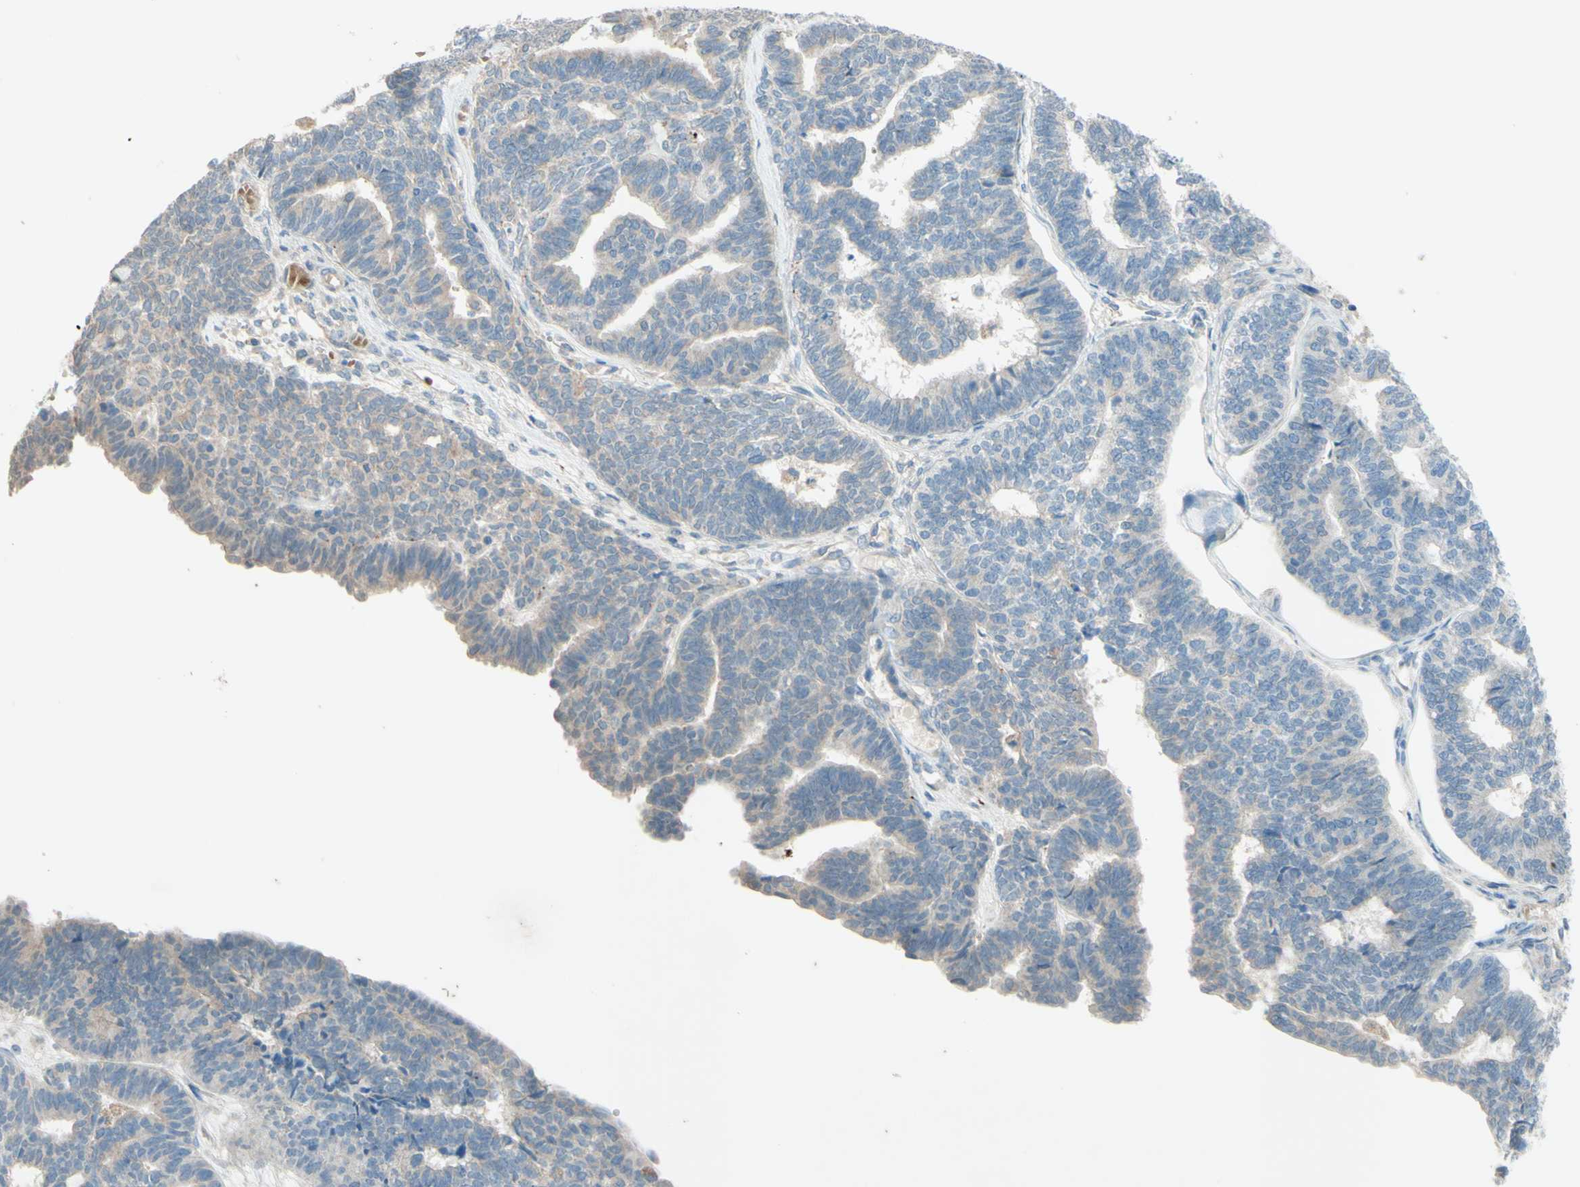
{"staining": {"intensity": "negative", "quantity": "none", "location": "none"}, "tissue": "endometrial cancer", "cell_type": "Tumor cells", "image_type": "cancer", "snomed": [{"axis": "morphology", "description": "Adenocarcinoma, NOS"}, {"axis": "topography", "description": "Endometrium"}], "caption": "IHC of human endometrial cancer (adenocarcinoma) demonstrates no positivity in tumor cells.", "gene": "IL2", "patient": {"sex": "female", "age": 70}}